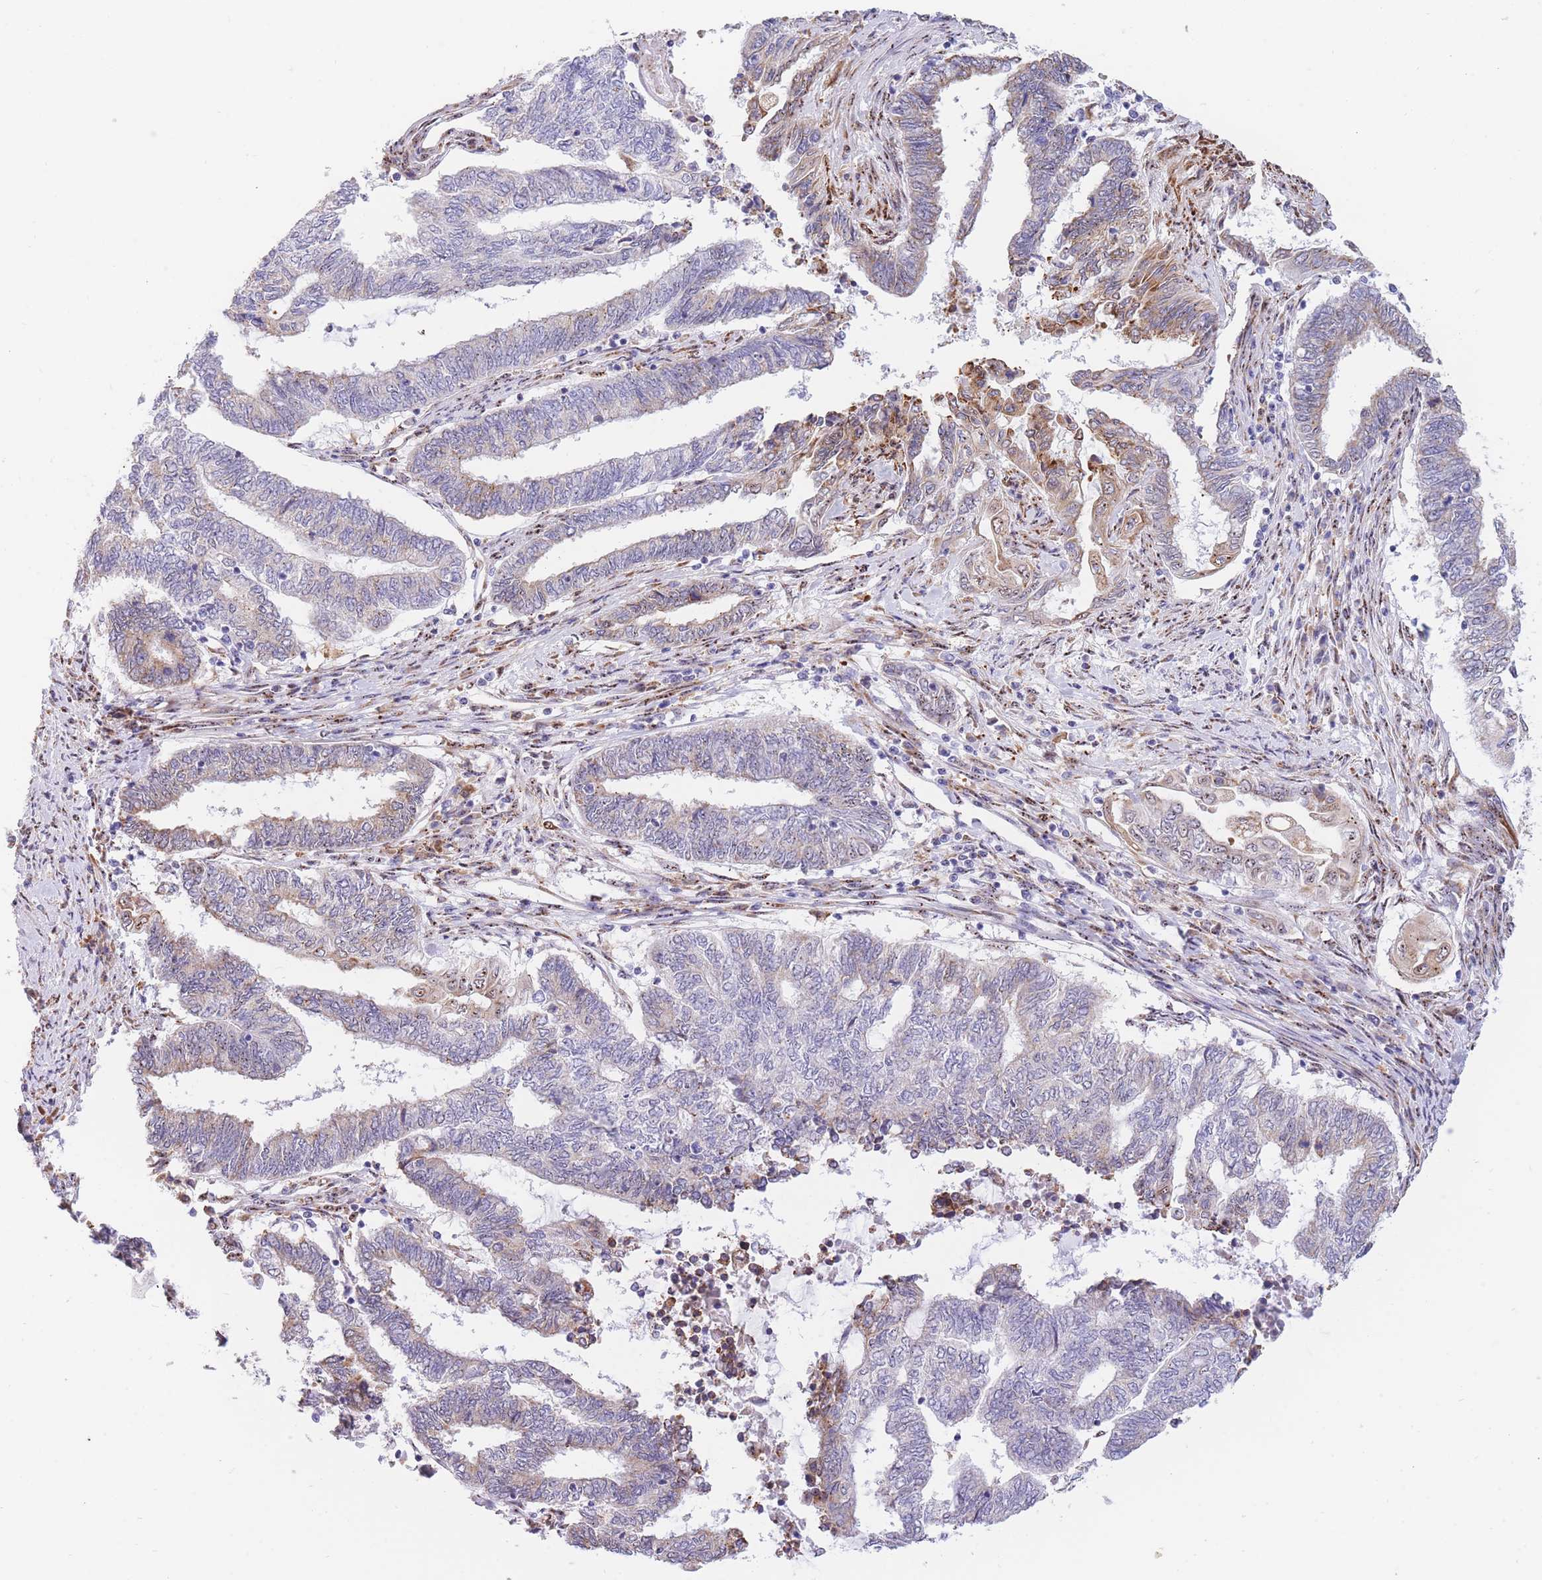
{"staining": {"intensity": "moderate", "quantity": "<25%", "location": "cytoplasmic/membranous"}, "tissue": "endometrial cancer", "cell_type": "Tumor cells", "image_type": "cancer", "snomed": [{"axis": "morphology", "description": "Adenocarcinoma, NOS"}, {"axis": "topography", "description": "Uterus"}, {"axis": "topography", "description": "Endometrium"}], "caption": "Endometrial cancer (adenocarcinoma) was stained to show a protein in brown. There is low levels of moderate cytoplasmic/membranous expression in about <25% of tumor cells.", "gene": "FAM153A", "patient": {"sex": "female", "age": 70}}